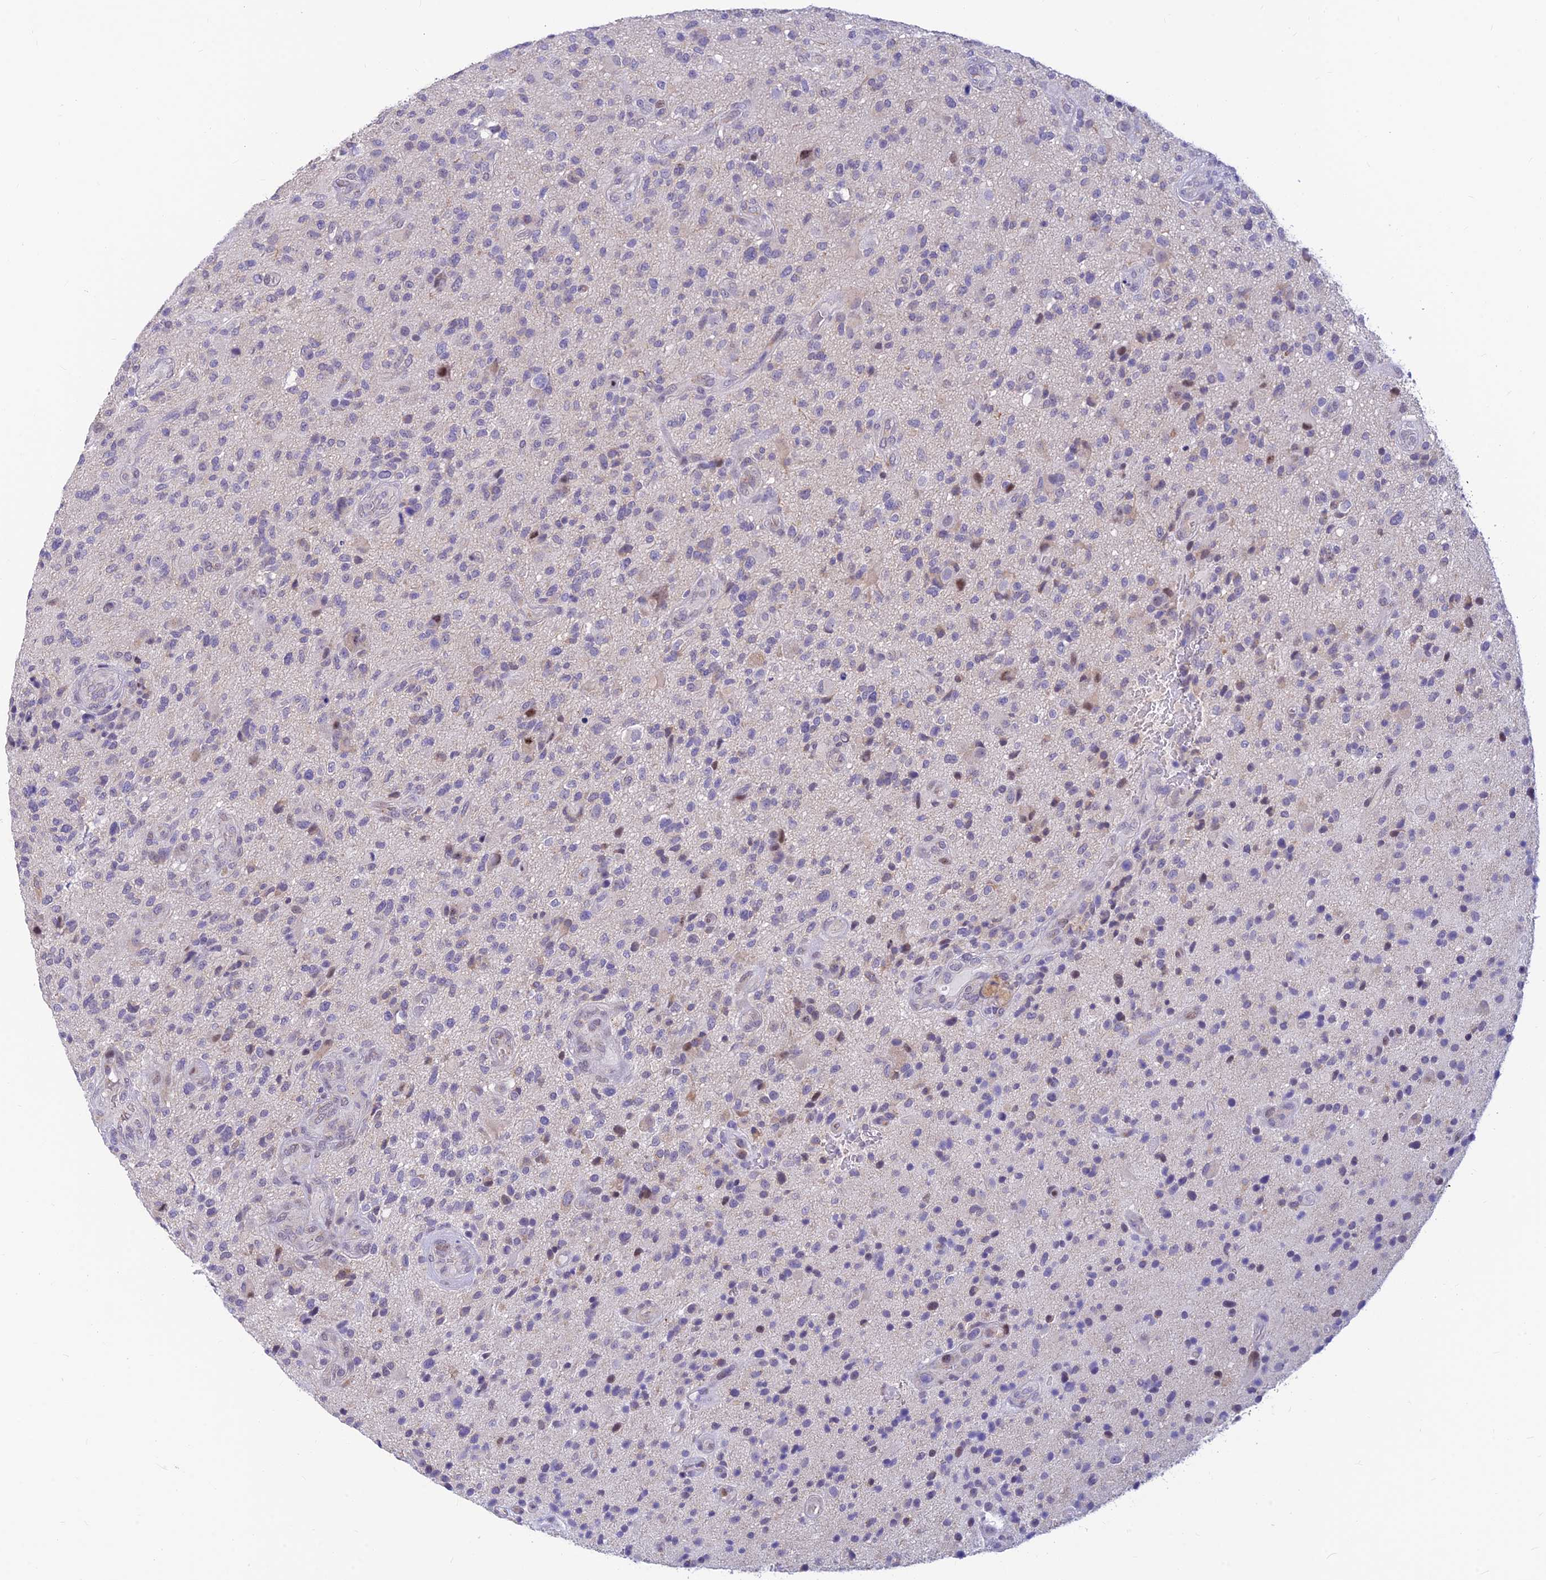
{"staining": {"intensity": "negative", "quantity": "none", "location": "none"}, "tissue": "glioma", "cell_type": "Tumor cells", "image_type": "cancer", "snomed": [{"axis": "morphology", "description": "Glioma, malignant, High grade"}, {"axis": "topography", "description": "Brain"}], "caption": "Tumor cells are negative for brown protein staining in high-grade glioma (malignant). (Immunohistochemistry (ihc), brightfield microscopy, high magnification).", "gene": "INKA1", "patient": {"sex": "male", "age": 47}}